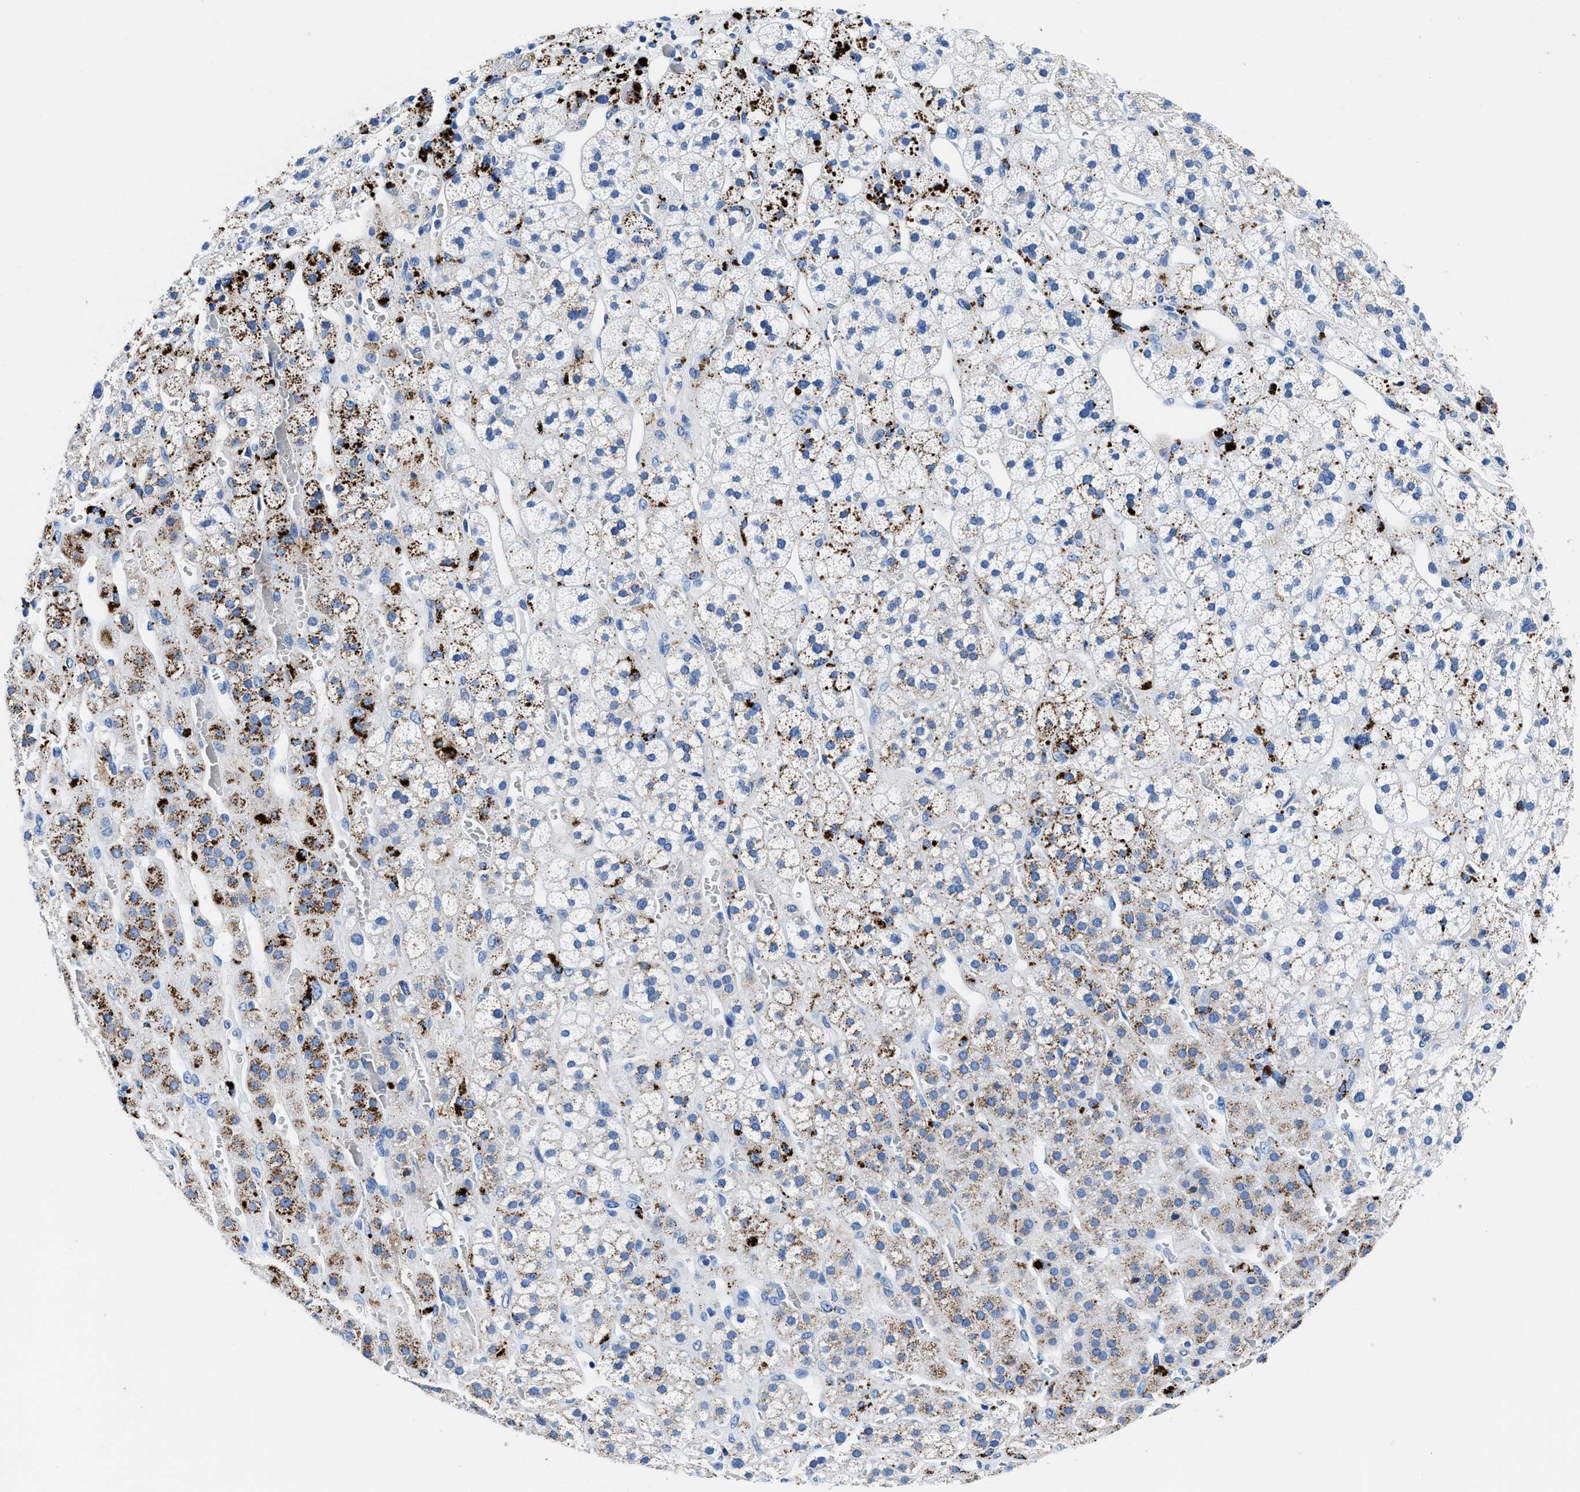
{"staining": {"intensity": "strong", "quantity": "25%-75%", "location": "cytoplasmic/membranous"}, "tissue": "adrenal gland", "cell_type": "Glandular cells", "image_type": "normal", "snomed": [{"axis": "morphology", "description": "Normal tissue, NOS"}, {"axis": "topography", "description": "Adrenal gland"}], "caption": "Benign adrenal gland was stained to show a protein in brown. There is high levels of strong cytoplasmic/membranous staining in about 25%-75% of glandular cells.", "gene": "OR14K1", "patient": {"sex": "male", "age": 56}}